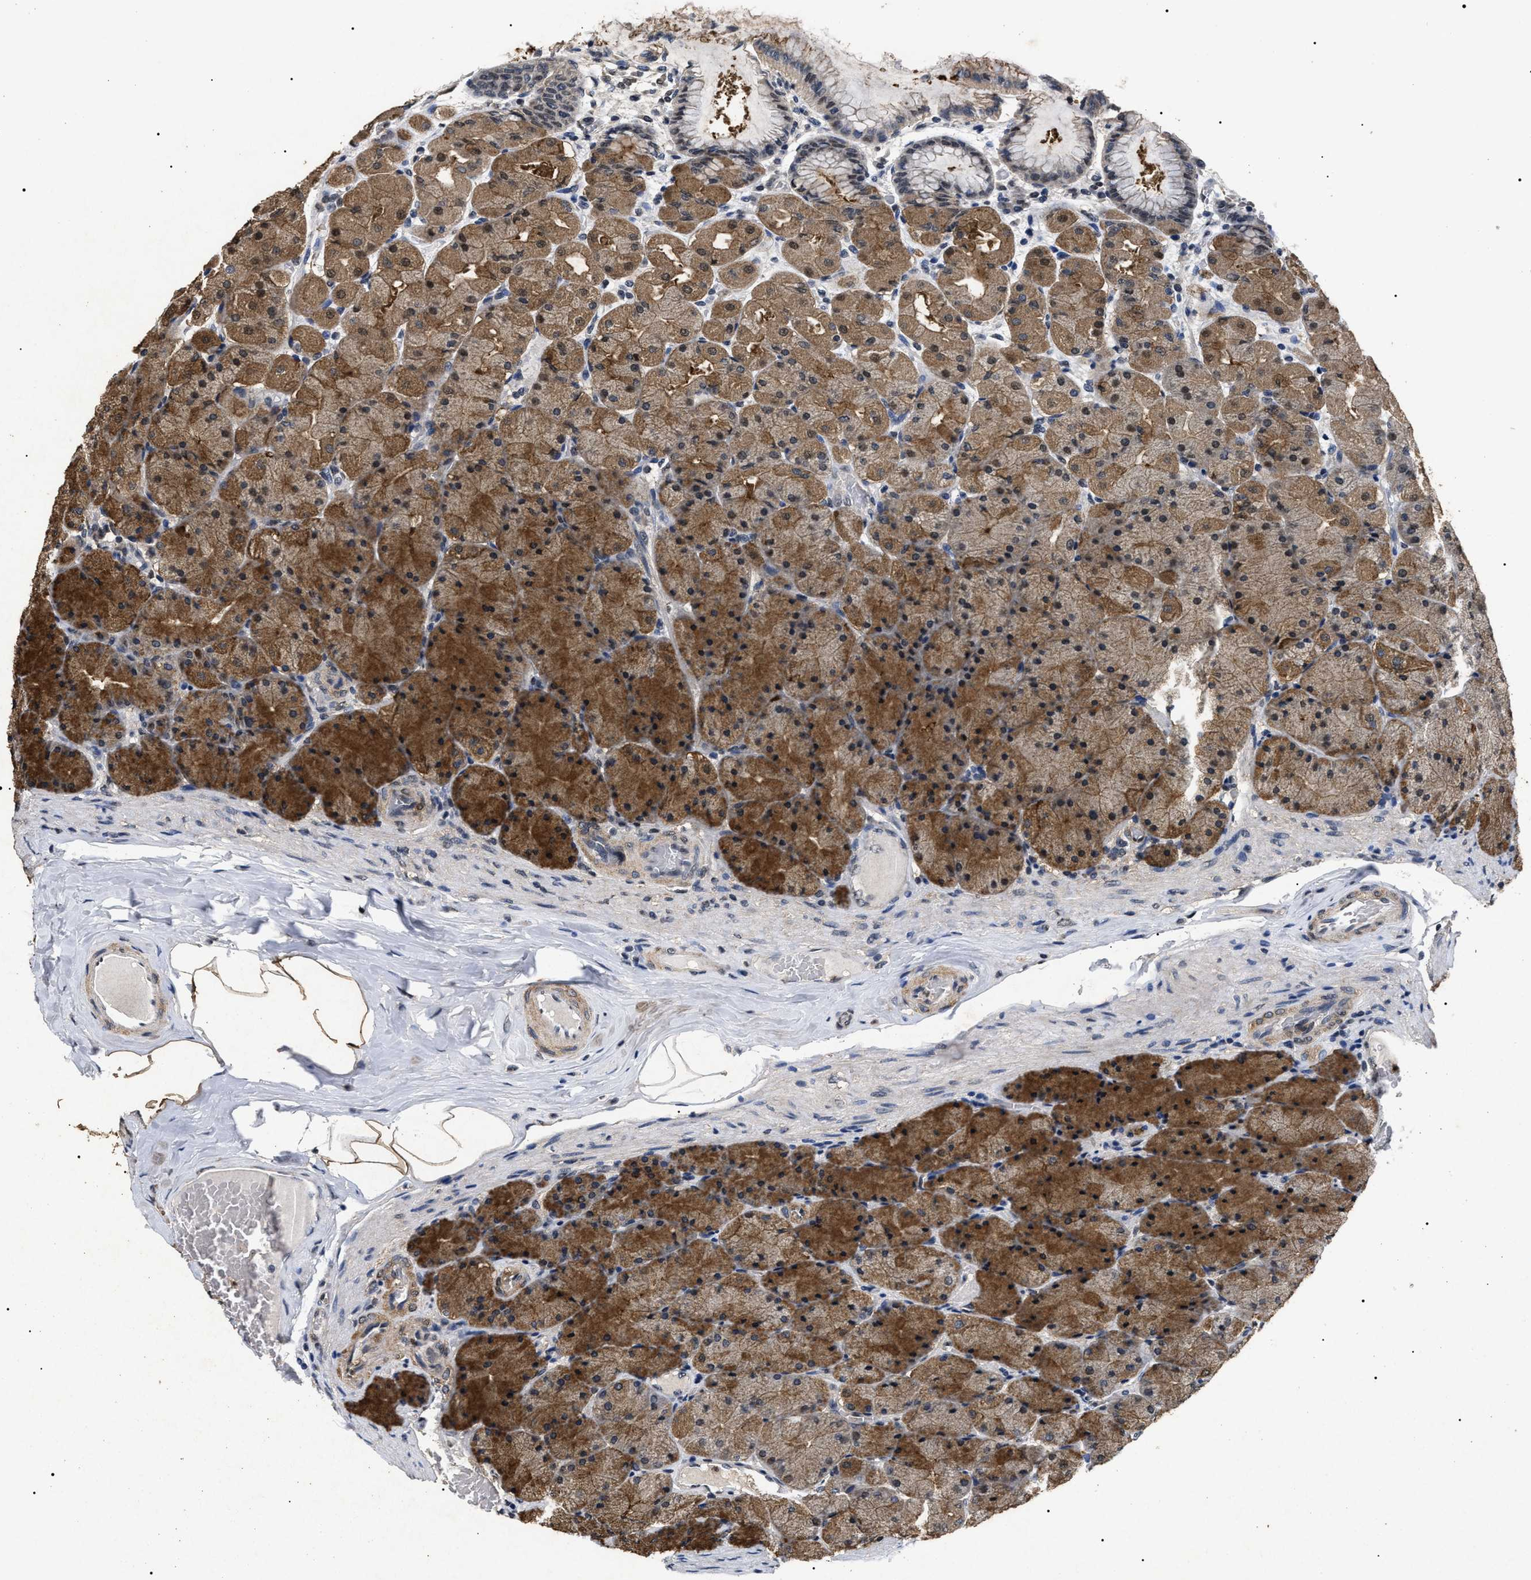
{"staining": {"intensity": "moderate", "quantity": ">75%", "location": "cytoplasmic/membranous,nuclear"}, "tissue": "stomach", "cell_type": "Glandular cells", "image_type": "normal", "snomed": [{"axis": "morphology", "description": "Normal tissue, NOS"}, {"axis": "topography", "description": "Stomach, upper"}], "caption": "Glandular cells display medium levels of moderate cytoplasmic/membranous,nuclear positivity in about >75% of cells in benign stomach. Using DAB (3,3'-diaminobenzidine) (brown) and hematoxylin (blue) stains, captured at high magnification using brightfield microscopy.", "gene": "ANP32E", "patient": {"sex": "female", "age": 56}}